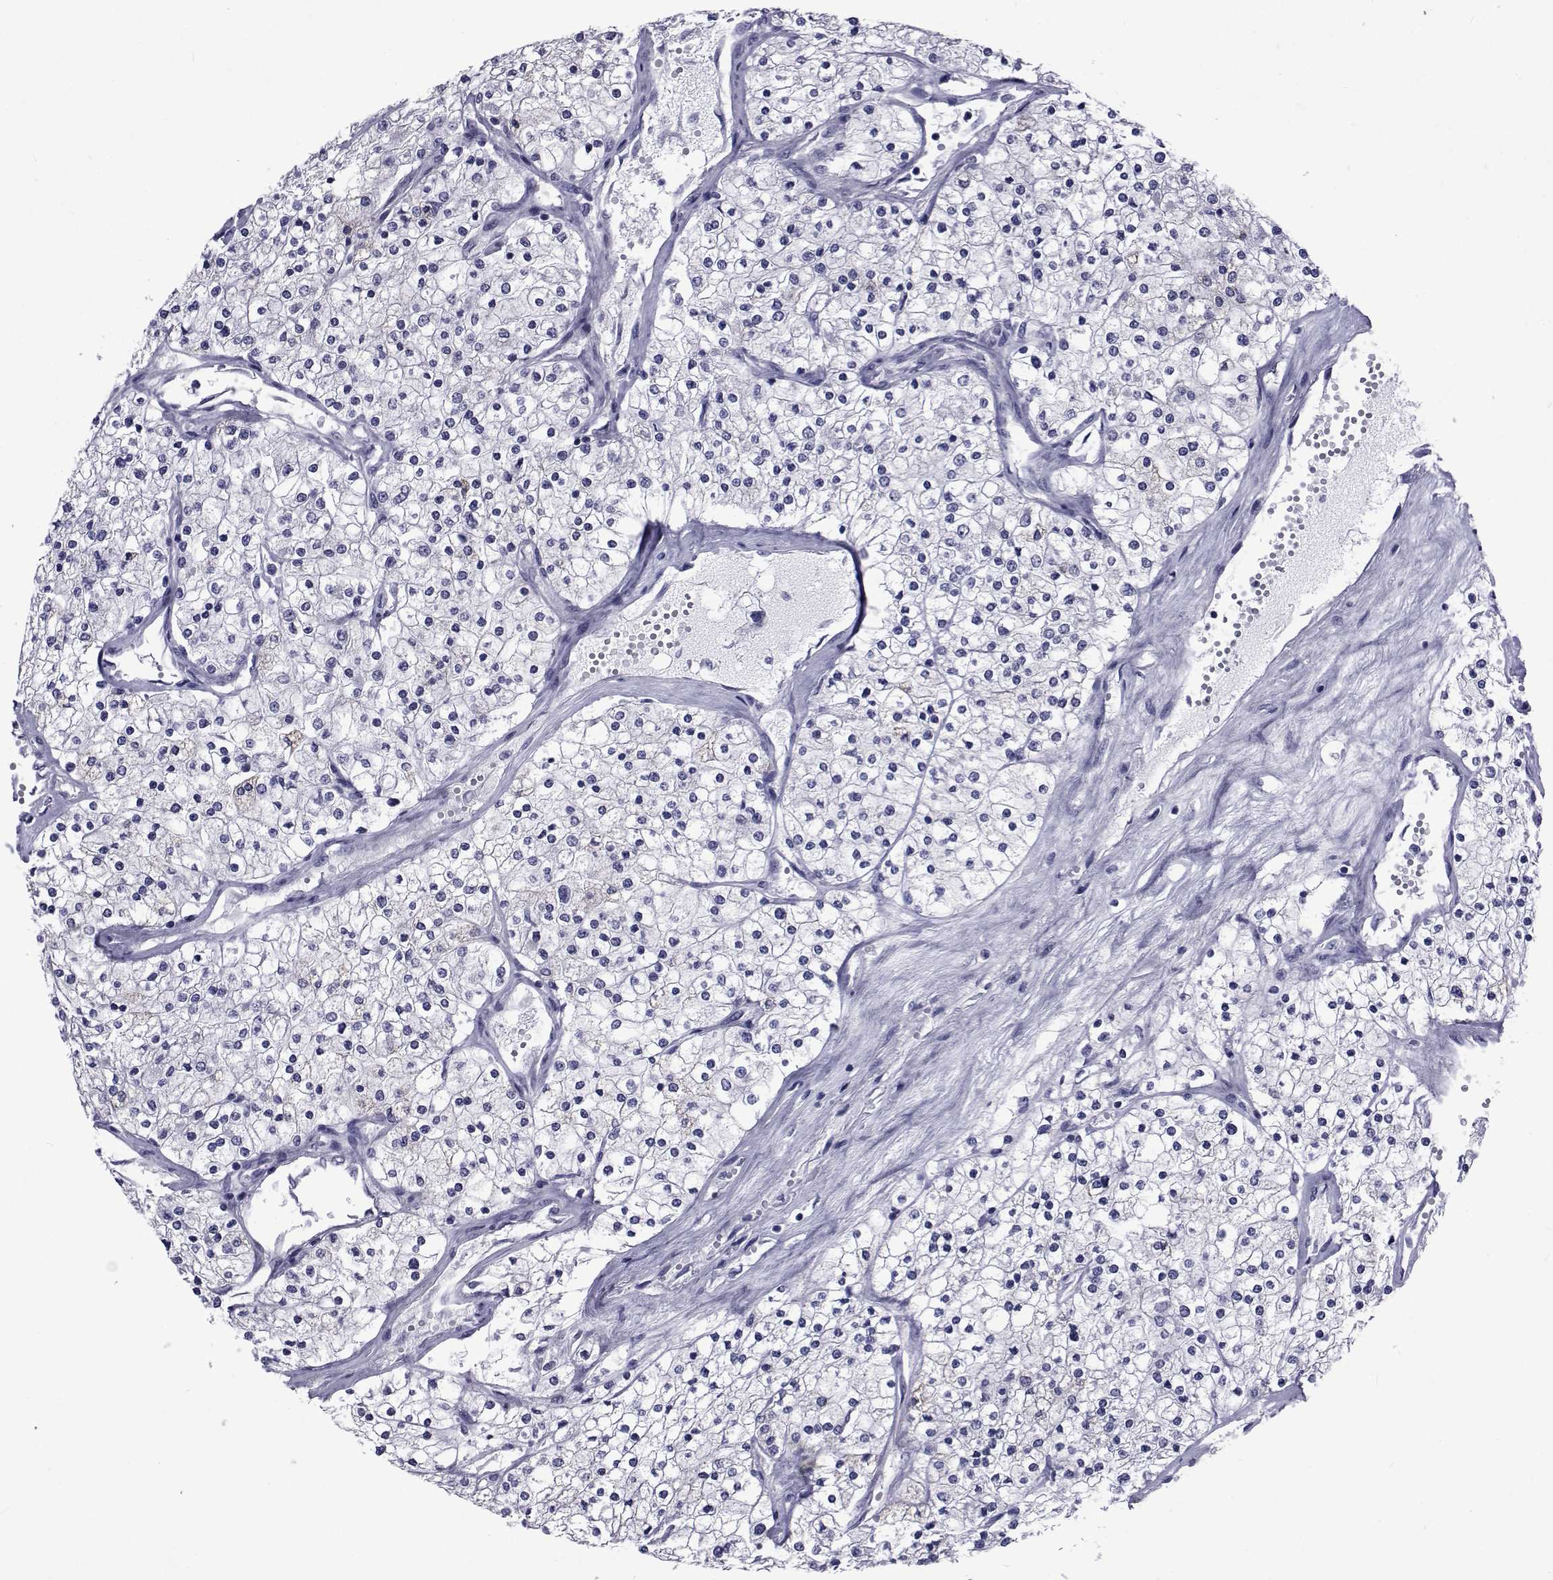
{"staining": {"intensity": "negative", "quantity": "none", "location": "none"}, "tissue": "renal cancer", "cell_type": "Tumor cells", "image_type": "cancer", "snomed": [{"axis": "morphology", "description": "Adenocarcinoma, NOS"}, {"axis": "topography", "description": "Kidney"}], "caption": "Histopathology image shows no protein positivity in tumor cells of renal cancer tissue. (IHC, brightfield microscopy, high magnification).", "gene": "GKAP1", "patient": {"sex": "male", "age": 80}}